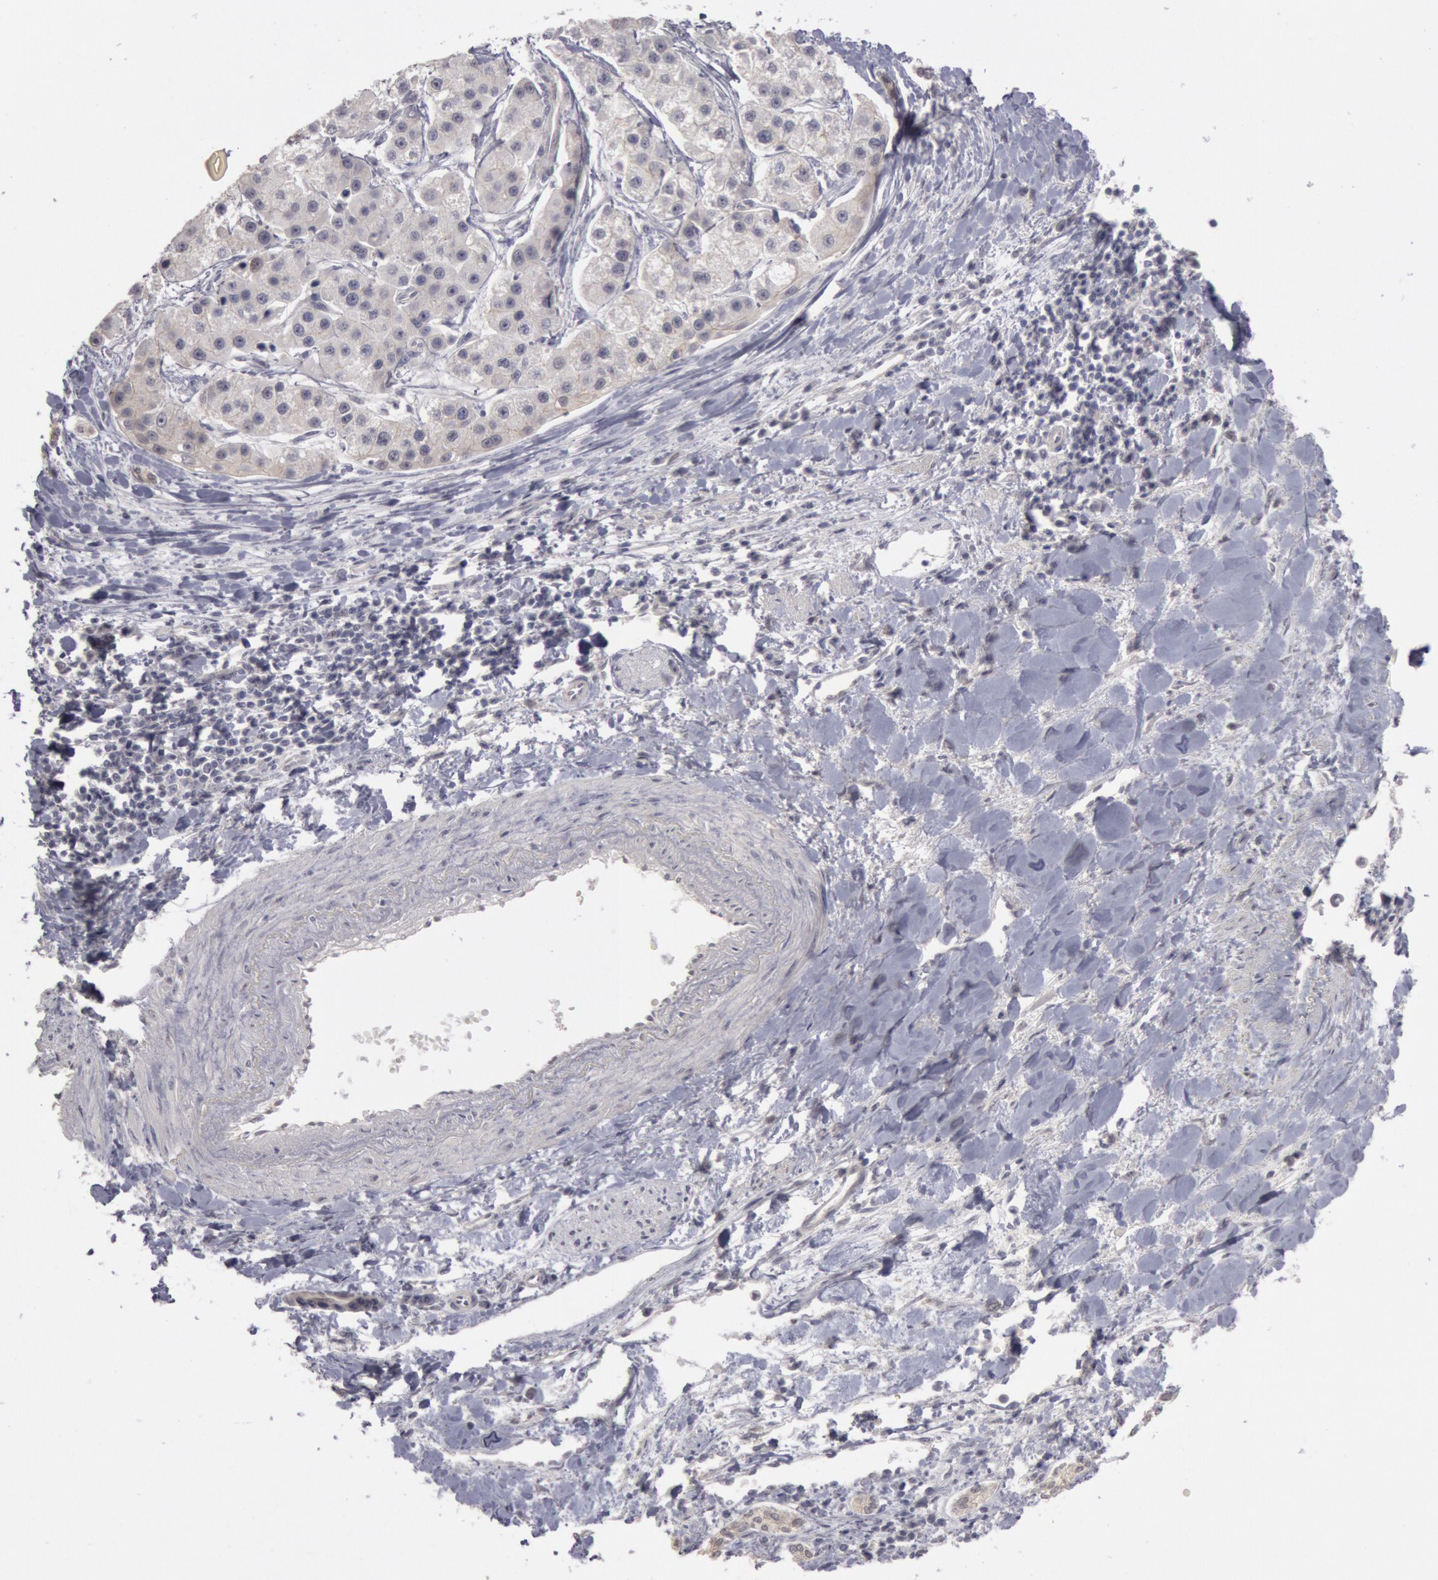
{"staining": {"intensity": "negative", "quantity": "none", "location": "none"}, "tissue": "liver cancer", "cell_type": "Tumor cells", "image_type": "cancer", "snomed": [{"axis": "morphology", "description": "Carcinoma, Hepatocellular, NOS"}, {"axis": "topography", "description": "Liver"}], "caption": "Liver cancer stained for a protein using IHC reveals no positivity tumor cells.", "gene": "RIMBP3C", "patient": {"sex": "female", "age": 85}}